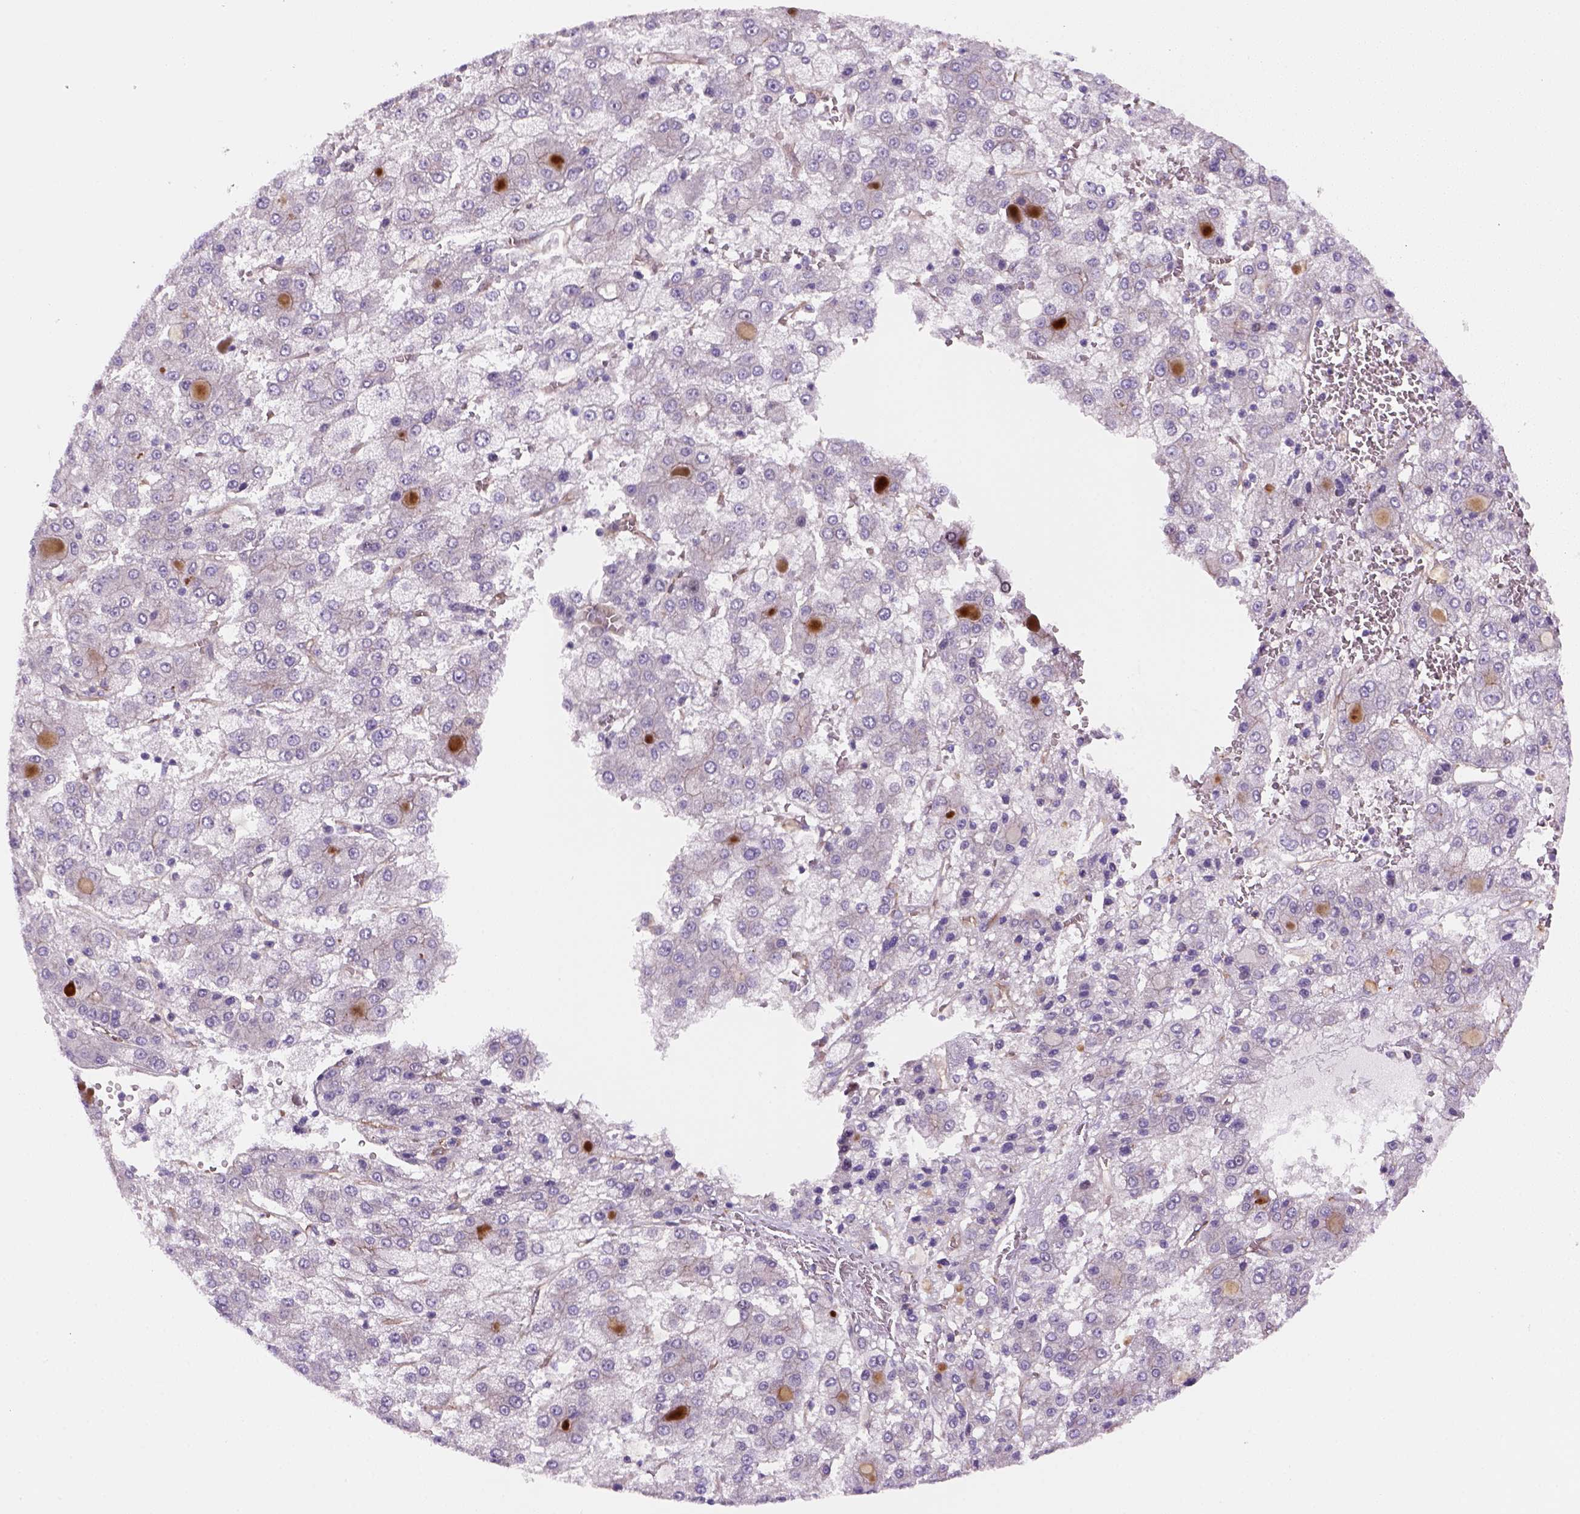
{"staining": {"intensity": "negative", "quantity": "none", "location": "none"}, "tissue": "liver cancer", "cell_type": "Tumor cells", "image_type": "cancer", "snomed": [{"axis": "morphology", "description": "Carcinoma, Hepatocellular, NOS"}, {"axis": "topography", "description": "Liver"}], "caption": "Liver cancer (hepatocellular carcinoma) stained for a protein using IHC shows no positivity tumor cells.", "gene": "VSTM5", "patient": {"sex": "male", "age": 73}}